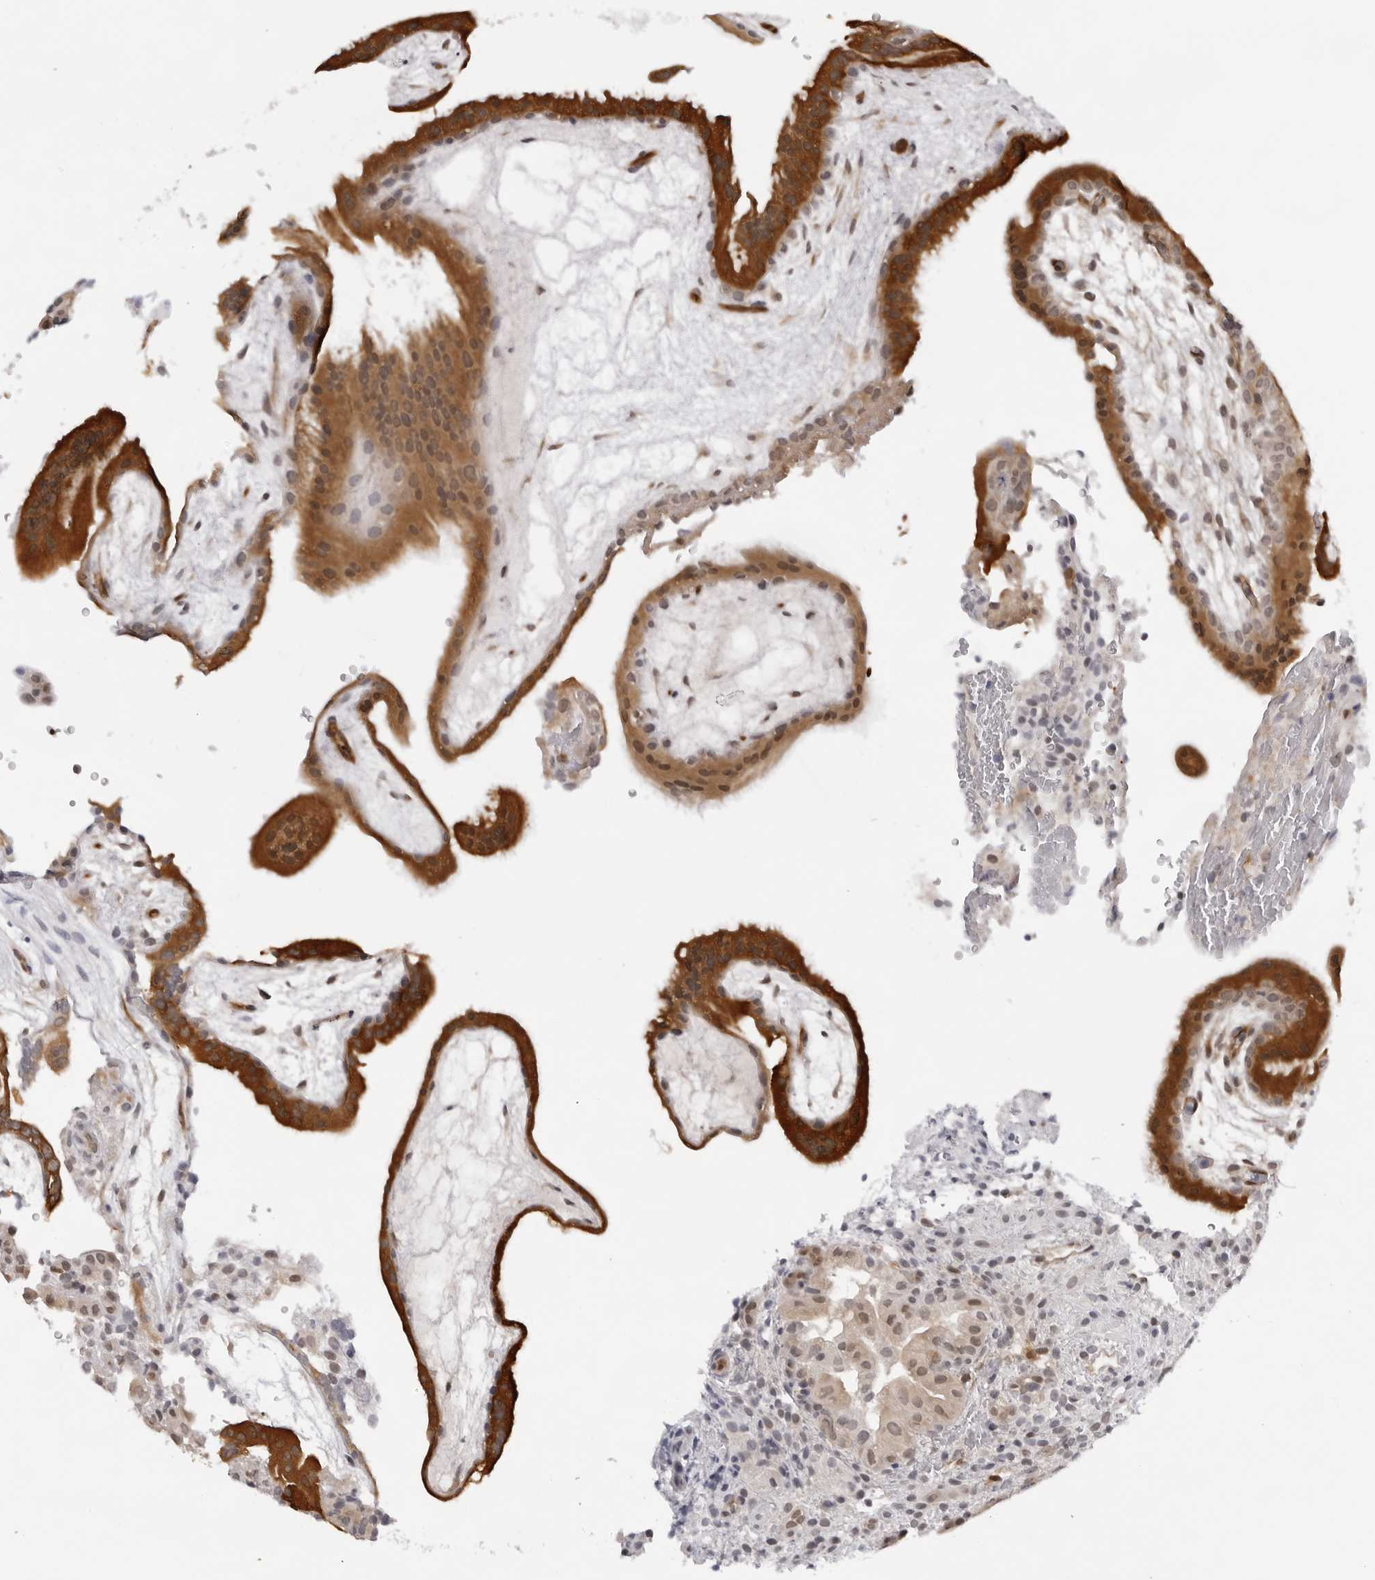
{"staining": {"intensity": "moderate", "quantity": "<25%", "location": "nuclear"}, "tissue": "placenta", "cell_type": "Decidual cells", "image_type": "normal", "snomed": [{"axis": "morphology", "description": "Normal tissue, NOS"}, {"axis": "topography", "description": "Placenta"}], "caption": "Unremarkable placenta was stained to show a protein in brown. There is low levels of moderate nuclear positivity in about <25% of decidual cells.", "gene": "CASP7", "patient": {"sex": "female", "age": 19}}